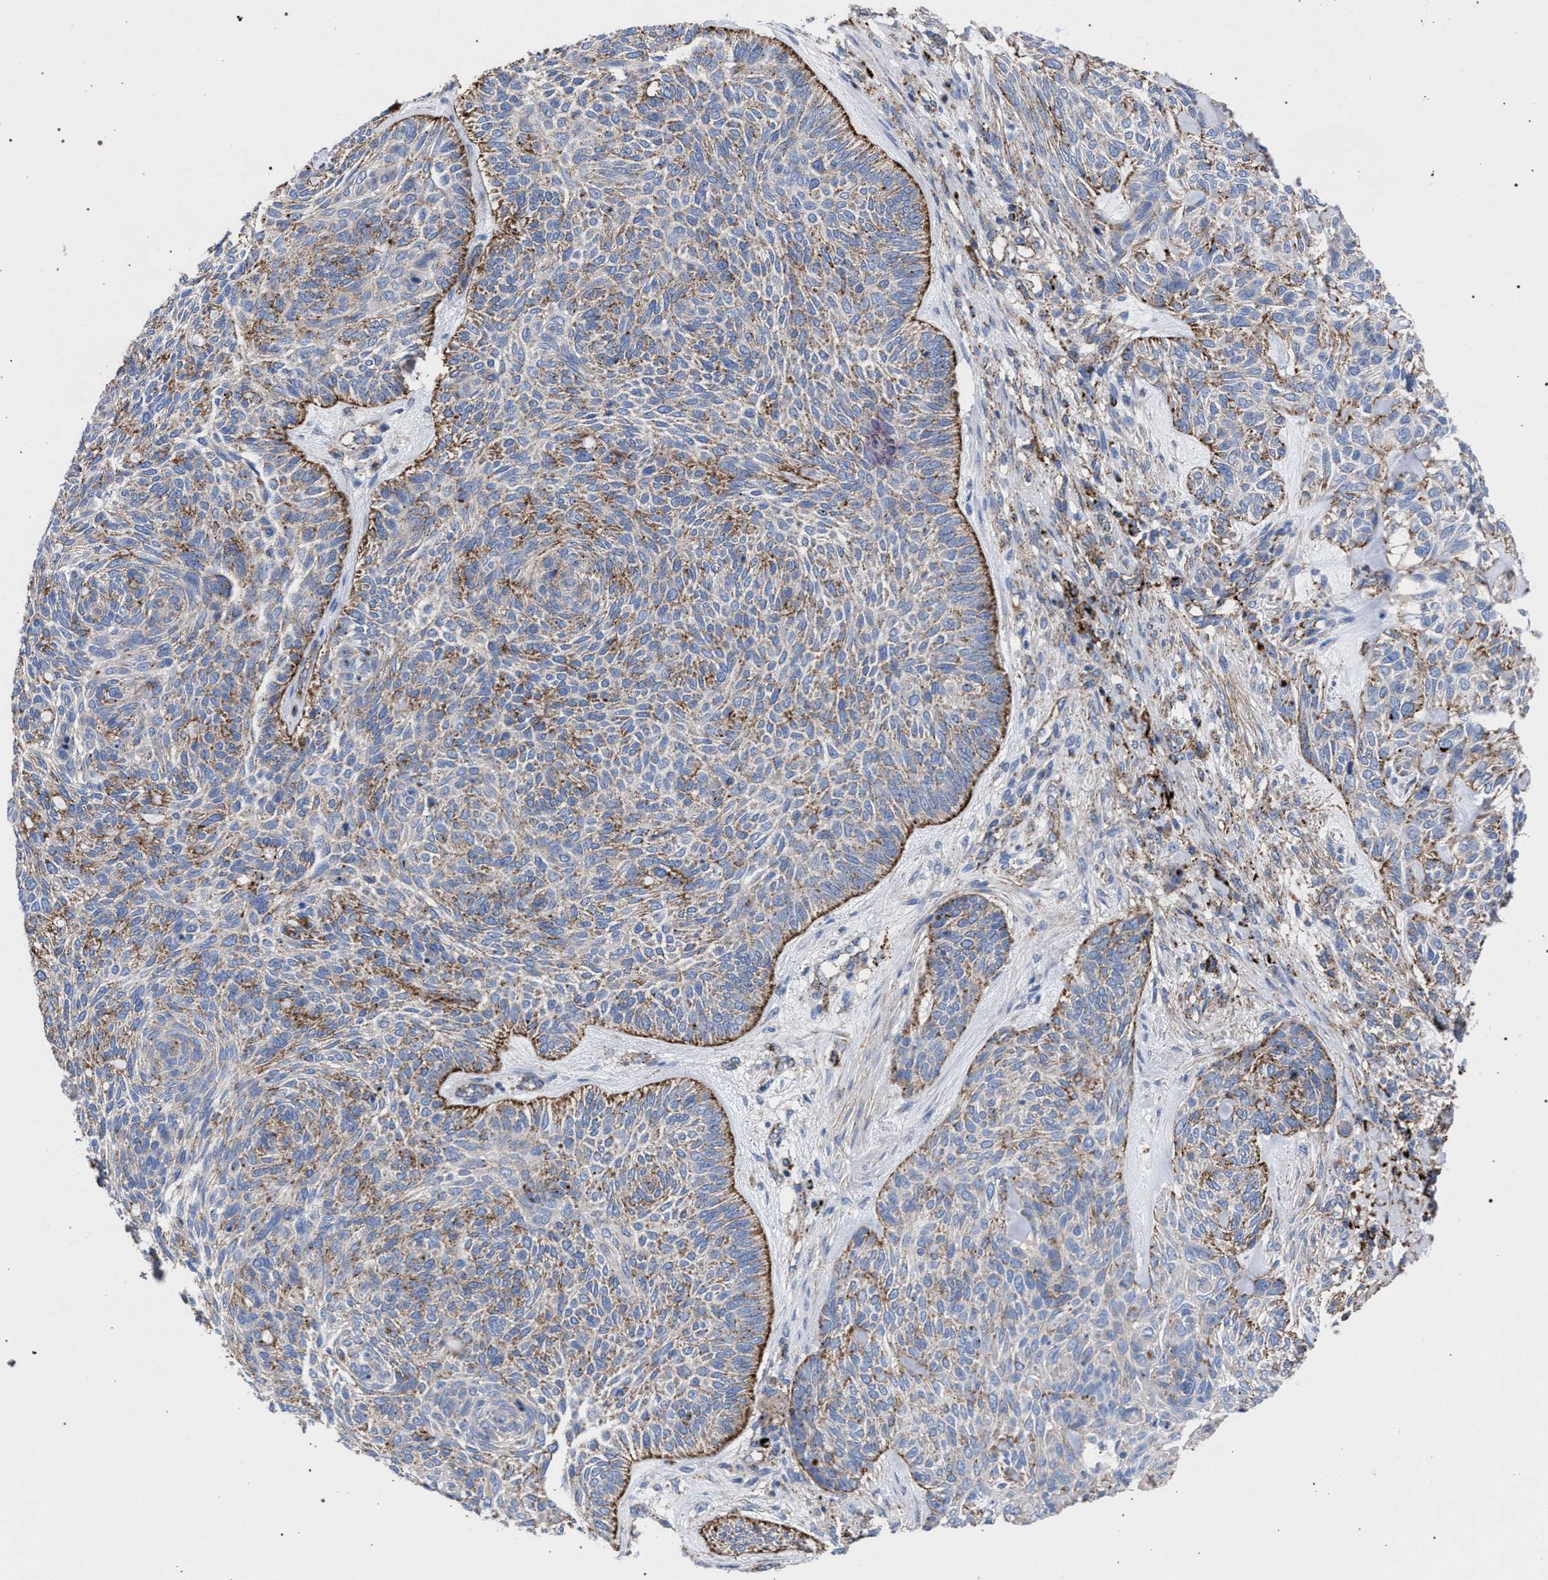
{"staining": {"intensity": "moderate", "quantity": "25%-75%", "location": "cytoplasmic/membranous"}, "tissue": "skin cancer", "cell_type": "Tumor cells", "image_type": "cancer", "snomed": [{"axis": "morphology", "description": "Basal cell carcinoma"}, {"axis": "topography", "description": "Skin"}], "caption": "A high-resolution photomicrograph shows IHC staining of skin basal cell carcinoma, which exhibits moderate cytoplasmic/membranous expression in about 25%-75% of tumor cells.", "gene": "PPT1", "patient": {"sex": "male", "age": 55}}